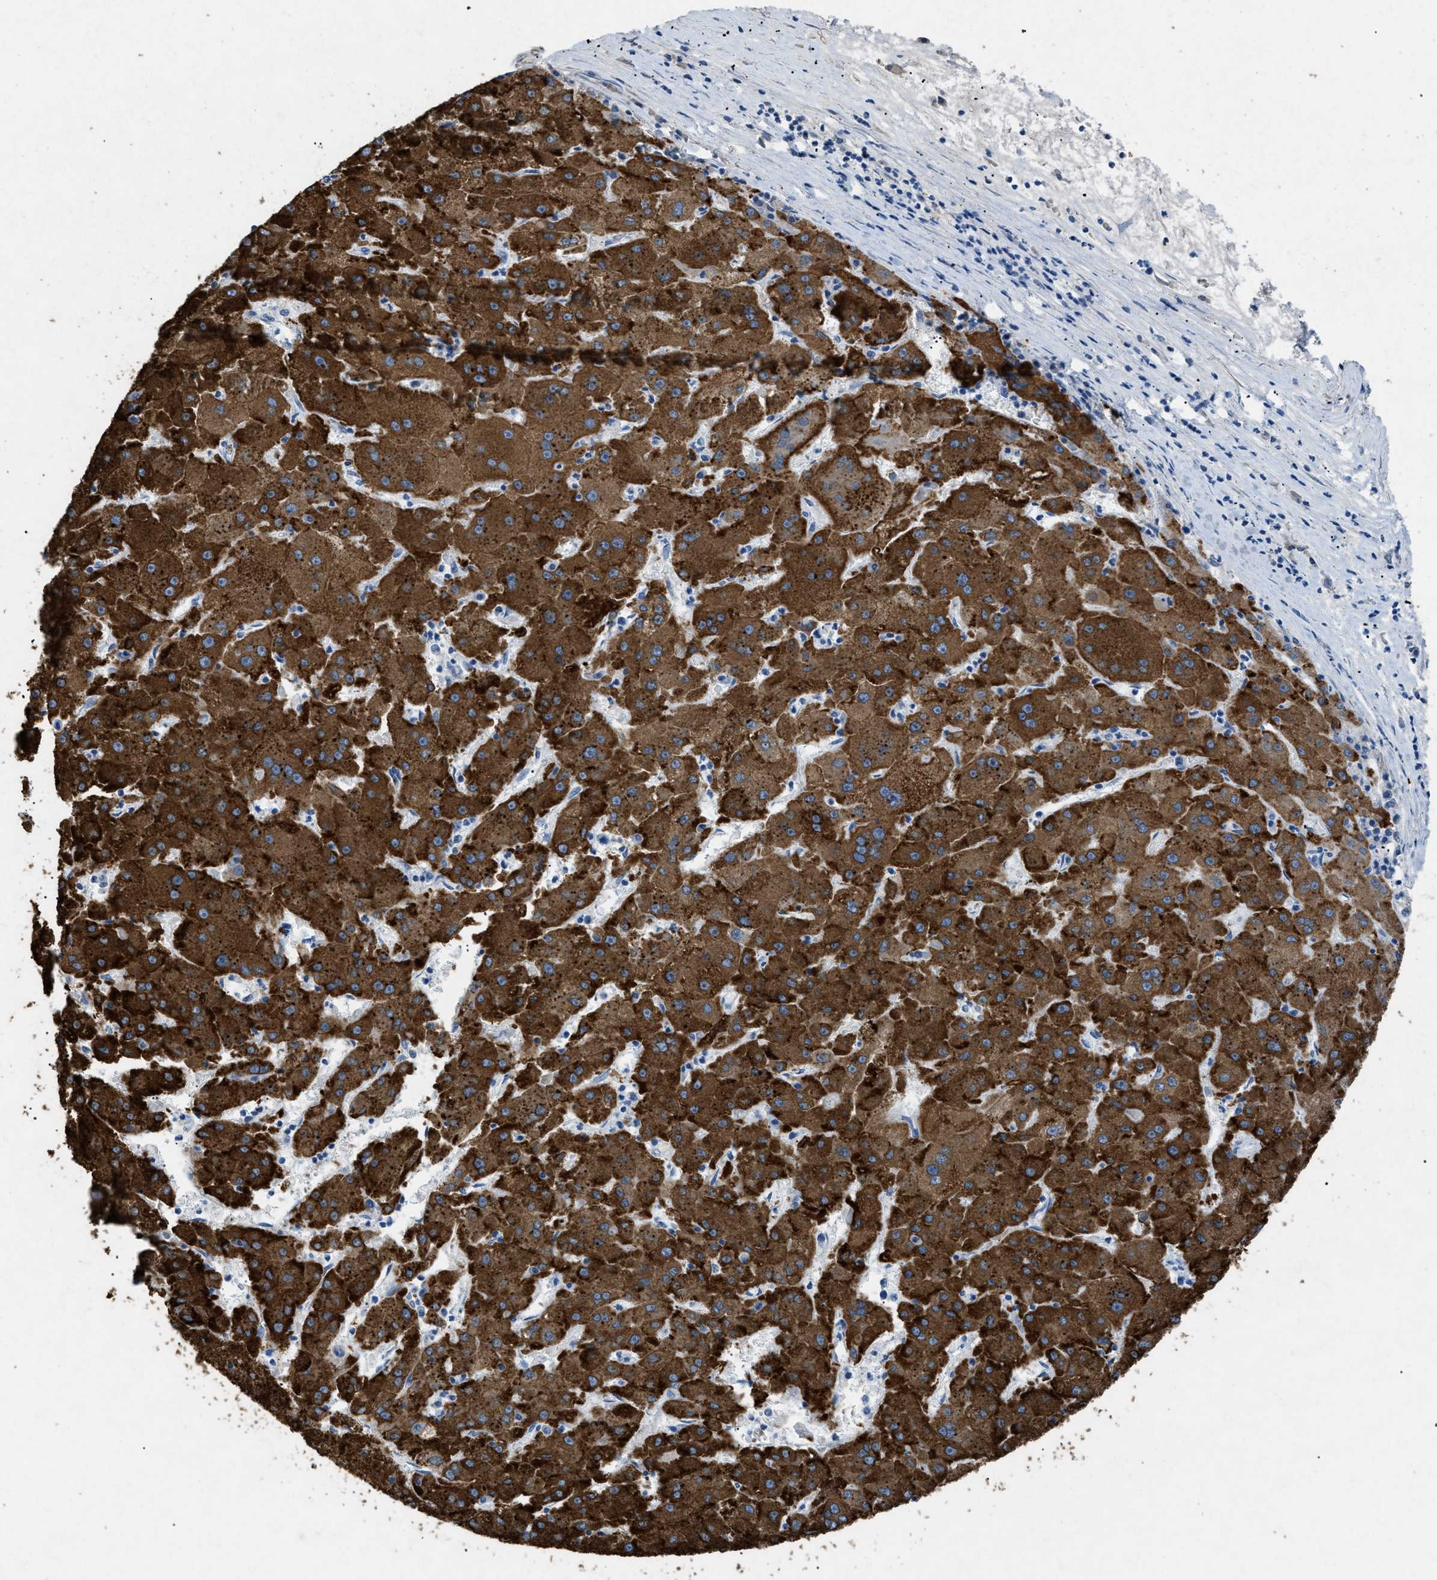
{"staining": {"intensity": "strong", "quantity": ">75%", "location": "cytoplasmic/membranous"}, "tissue": "liver cancer", "cell_type": "Tumor cells", "image_type": "cancer", "snomed": [{"axis": "morphology", "description": "Carcinoma, Hepatocellular, NOS"}, {"axis": "topography", "description": "Liver"}], "caption": "High-power microscopy captured an immunohistochemistry (IHC) image of liver hepatocellular carcinoma, revealing strong cytoplasmic/membranous positivity in approximately >75% of tumor cells.", "gene": "TASOR", "patient": {"sex": "male", "age": 72}}